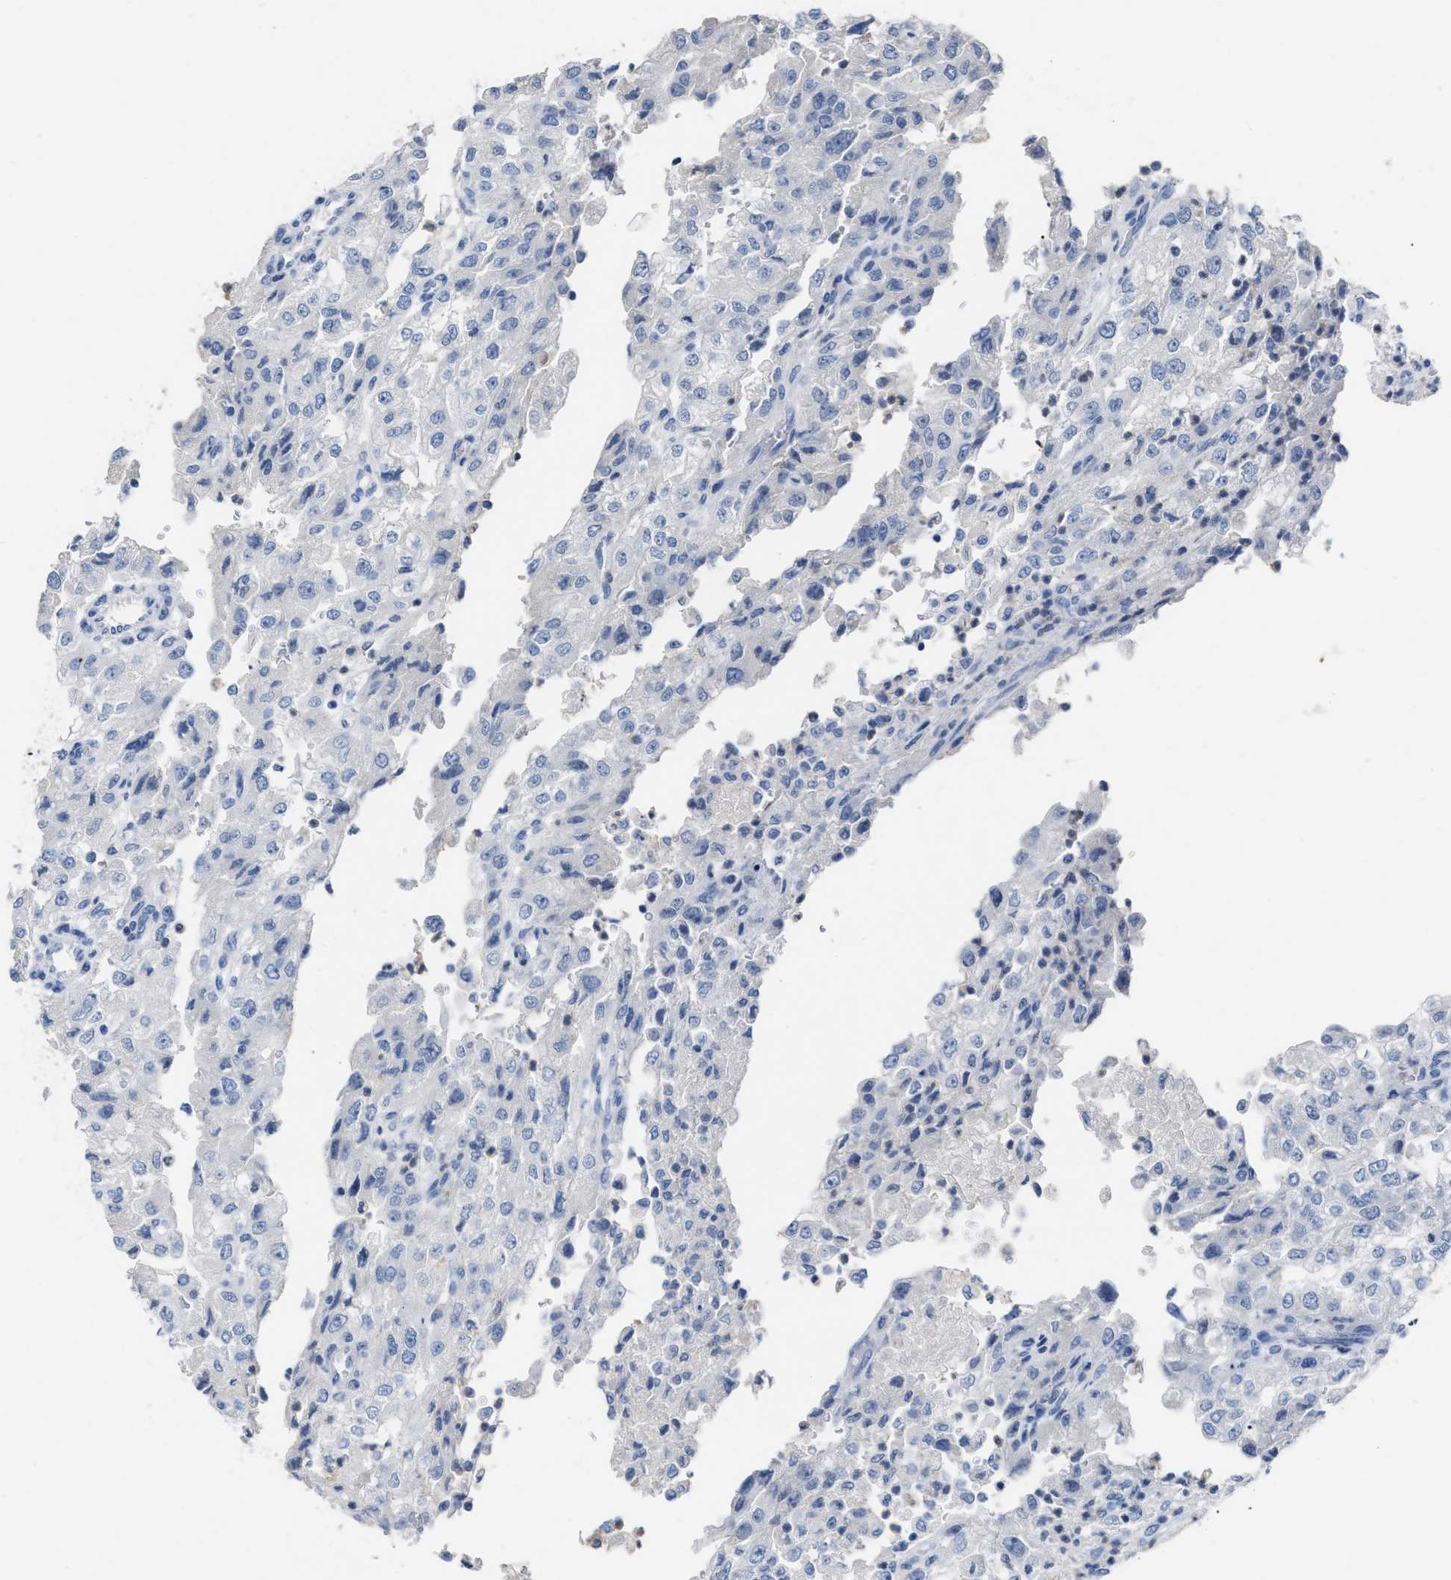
{"staining": {"intensity": "negative", "quantity": "none", "location": "none"}, "tissue": "renal cancer", "cell_type": "Tumor cells", "image_type": "cancer", "snomed": [{"axis": "morphology", "description": "Adenocarcinoma, NOS"}, {"axis": "topography", "description": "Kidney"}], "caption": "Immunohistochemistry histopathology image of human renal cancer (adenocarcinoma) stained for a protein (brown), which reveals no staining in tumor cells.", "gene": "CEACAM5", "patient": {"sex": "female", "age": 54}}